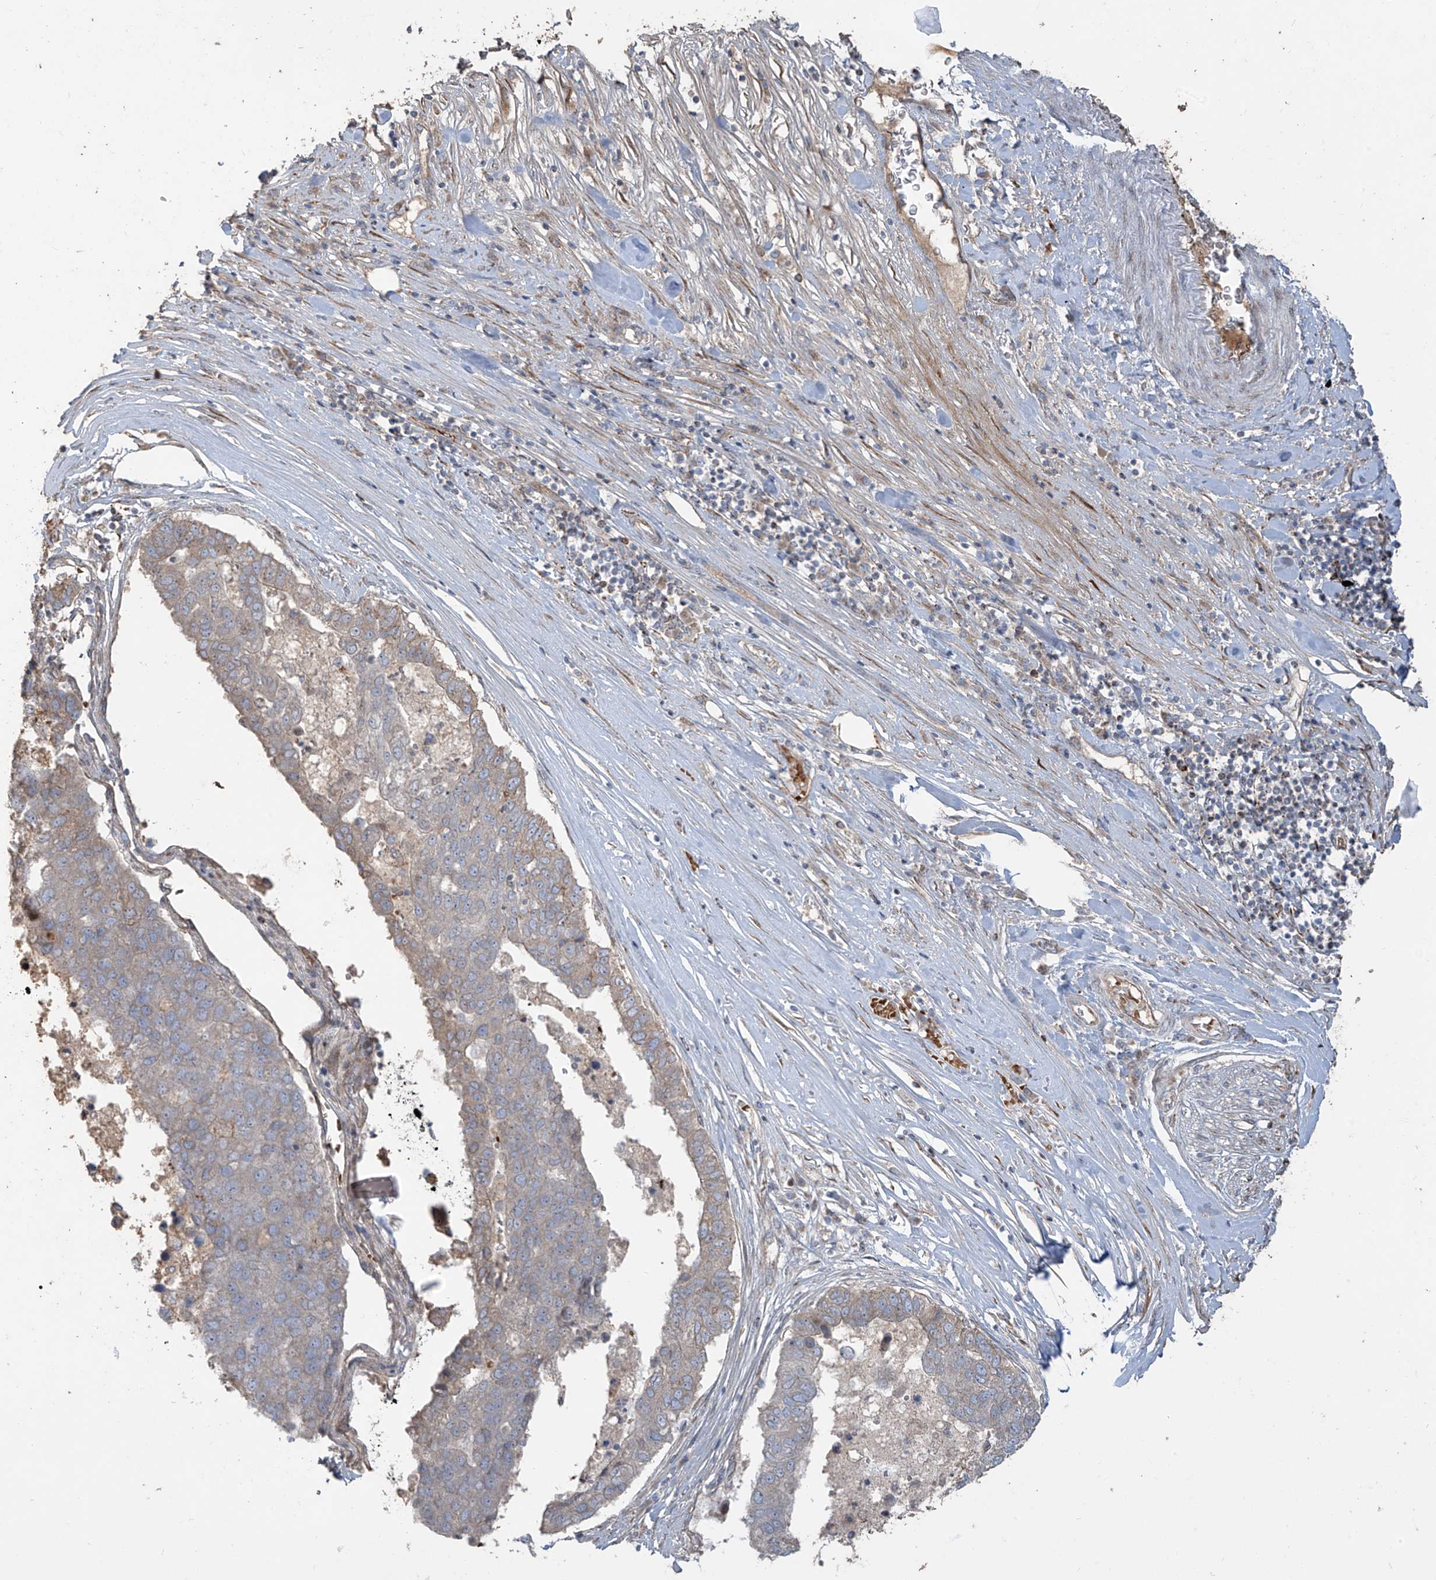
{"staining": {"intensity": "weak", "quantity": "<25%", "location": "cytoplasmic/membranous"}, "tissue": "pancreatic cancer", "cell_type": "Tumor cells", "image_type": "cancer", "snomed": [{"axis": "morphology", "description": "Adenocarcinoma, NOS"}, {"axis": "topography", "description": "Pancreas"}], "caption": "Histopathology image shows no significant protein positivity in tumor cells of pancreatic adenocarcinoma.", "gene": "ABTB1", "patient": {"sex": "female", "age": 61}}